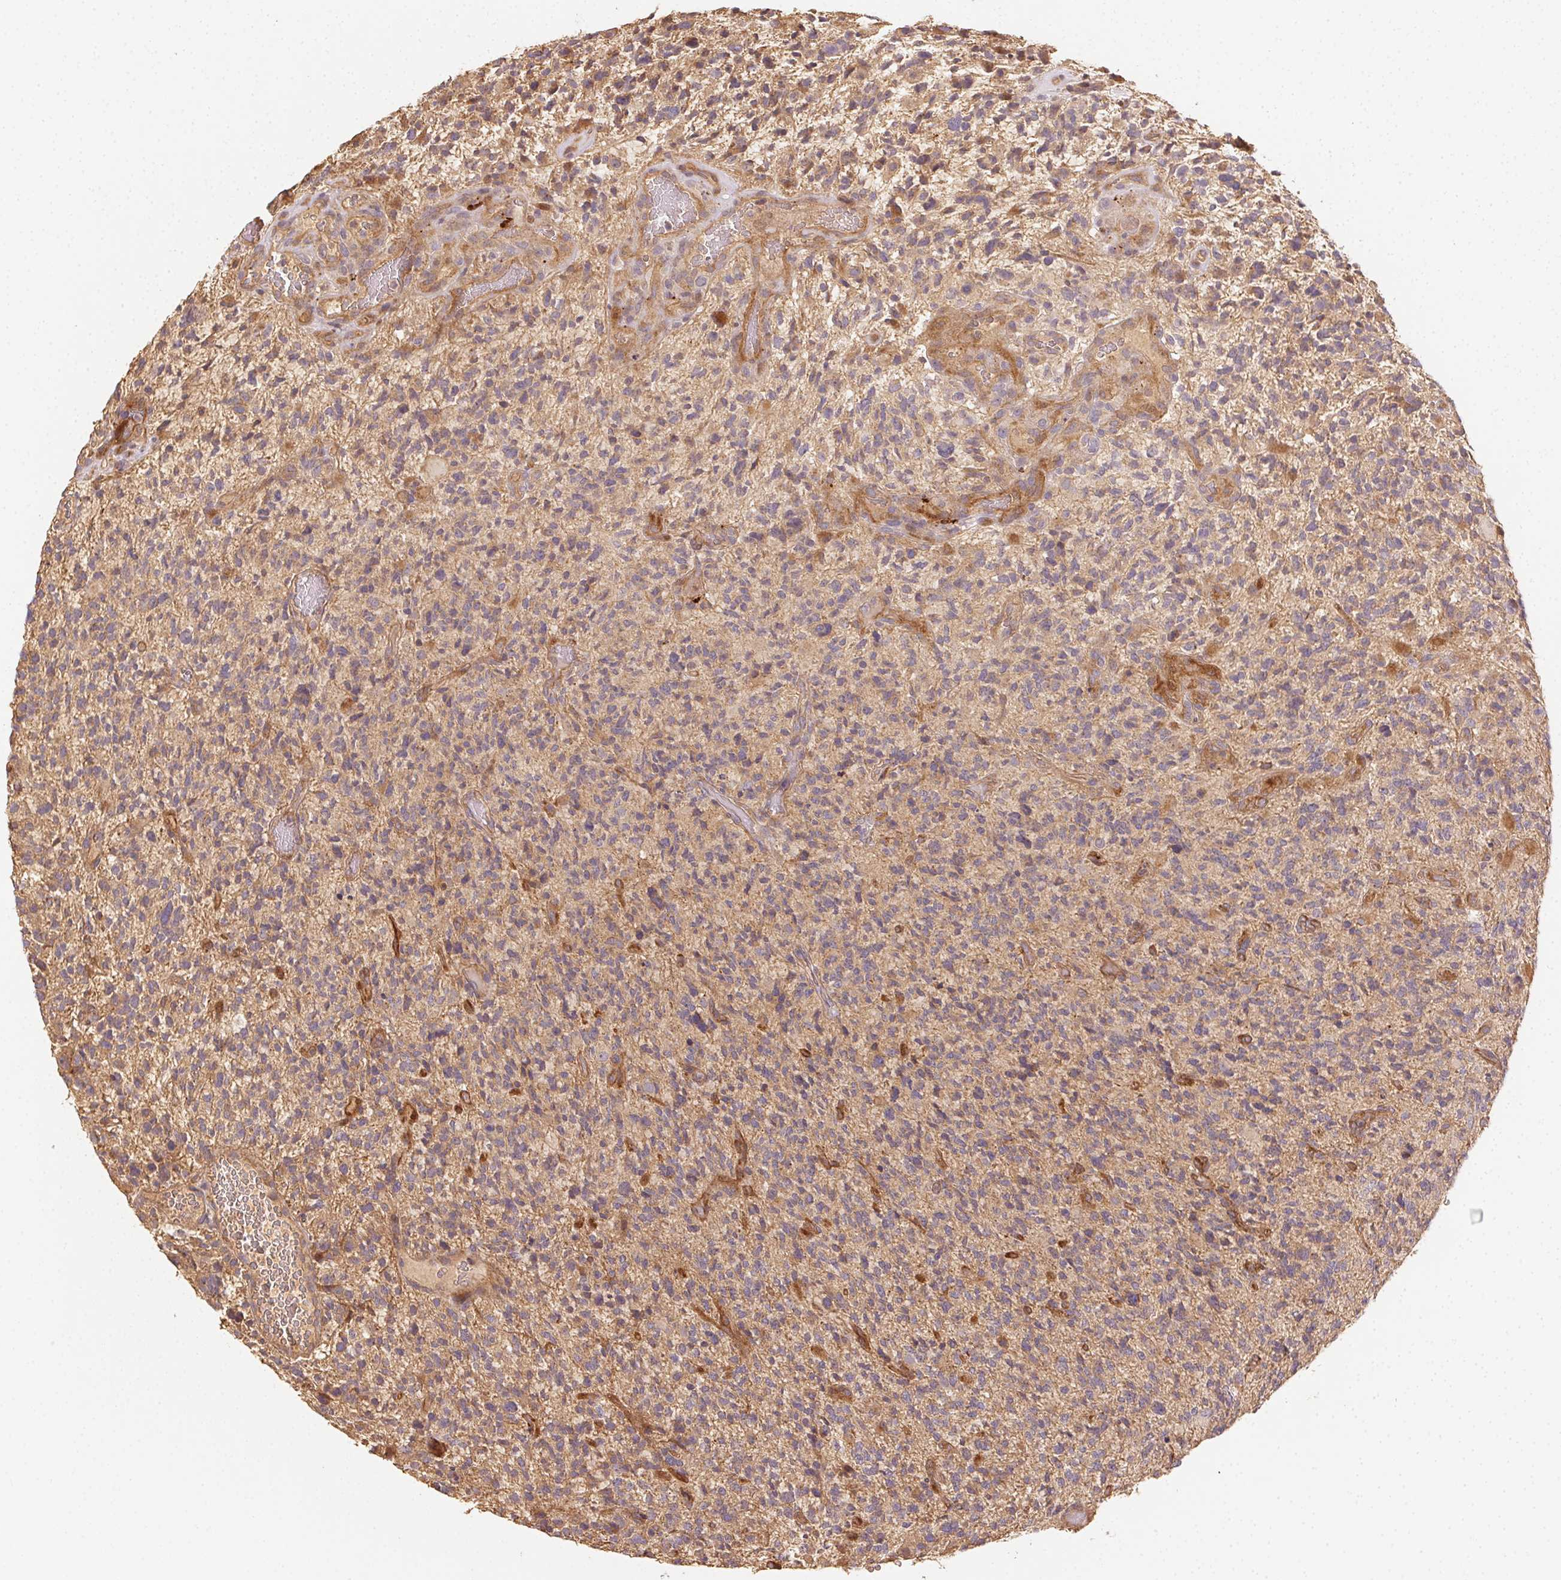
{"staining": {"intensity": "weak", "quantity": ">75%", "location": "cytoplasmic/membranous"}, "tissue": "glioma", "cell_type": "Tumor cells", "image_type": "cancer", "snomed": [{"axis": "morphology", "description": "Glioma, malignant, High grade"}, {"axis": "topography", "description": "Brain"}], "caption": "Human glioma stained with a brown dye shows weak cytoplasmic/membranous positive staining in approximately >75% of tumor cells.", "gene": "RALA", "patient": {"sex": "female", "age": 71}}